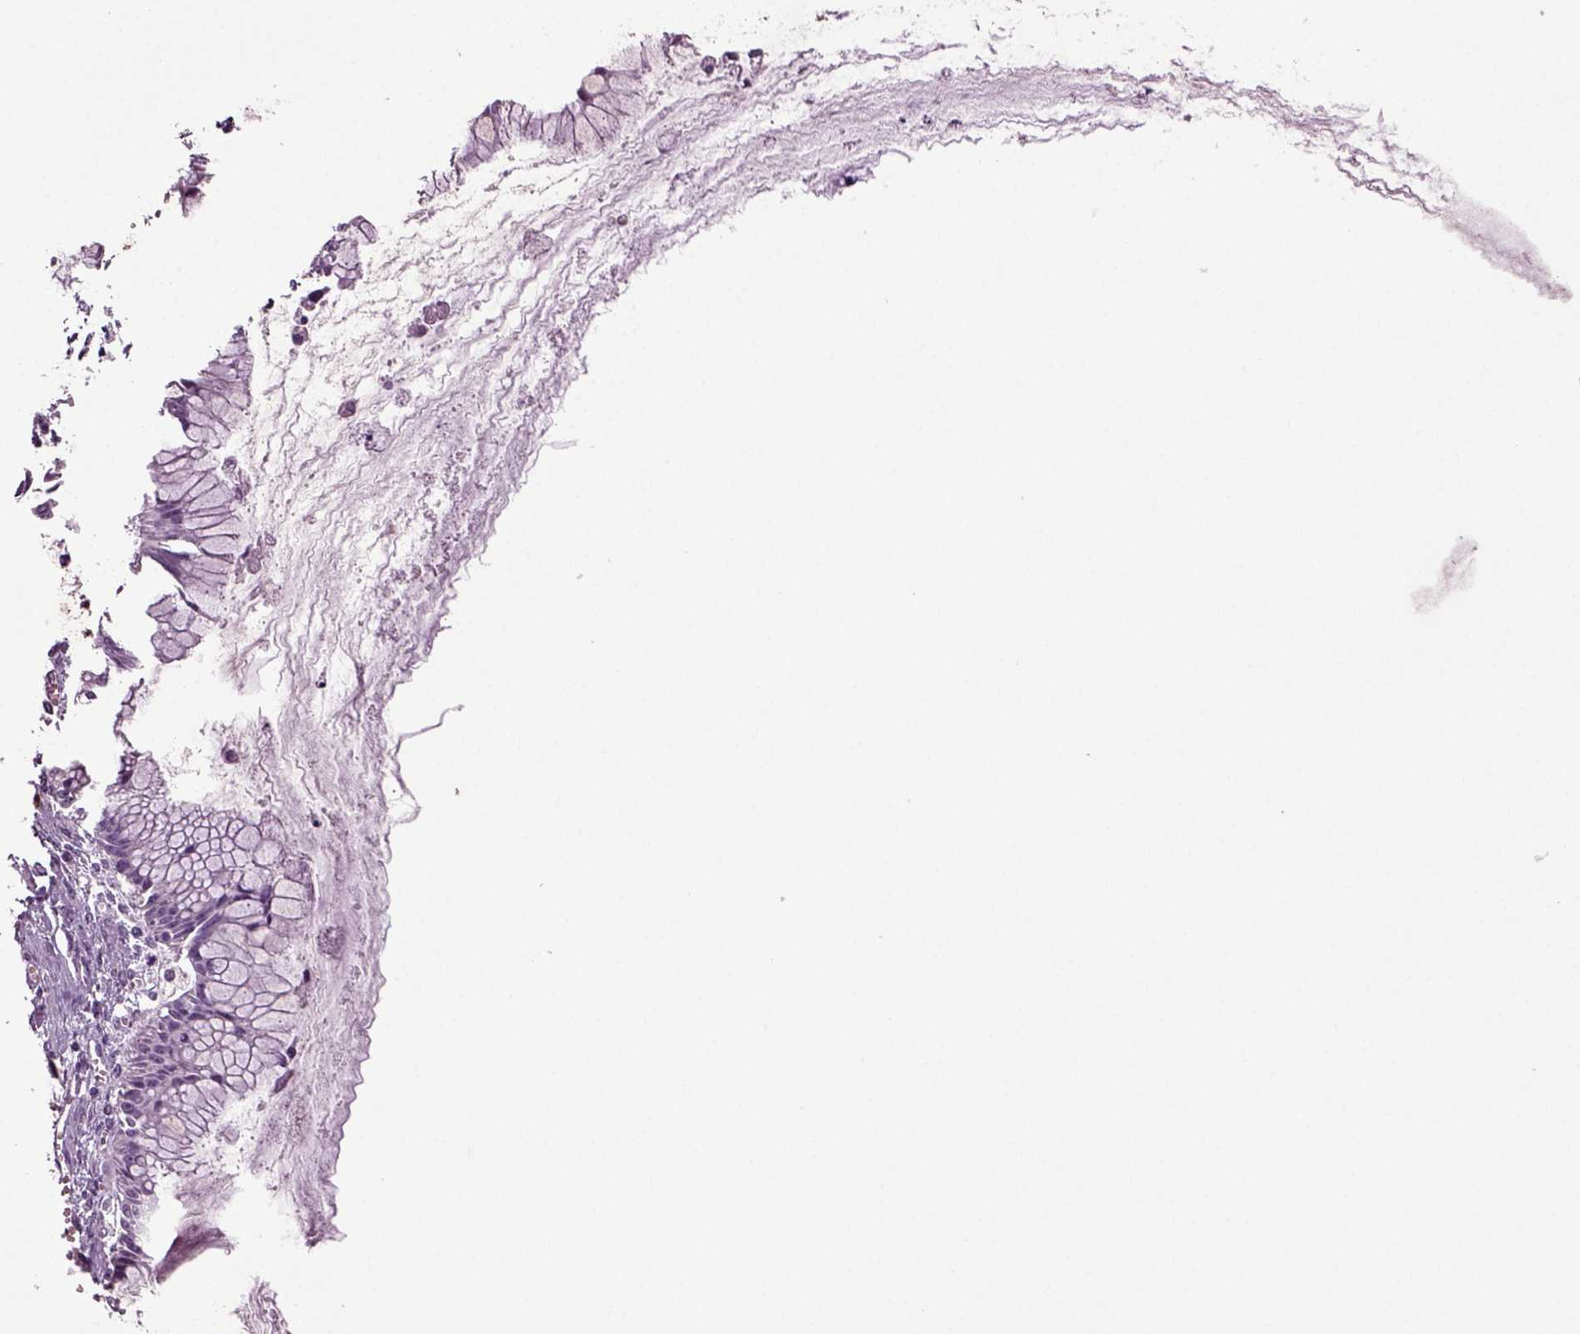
{"staining": {"intensity": "negative", "quantity": "none", "location": "none"}, "tissue": "ovarian cancer", "cell_type": "Tumor cells", "image_type": "cancer", "snomed": [{"axis": "morphology", "description": "Cystadenocarcinoma, mucinous, NOS"}, {"axis": "topography", "description": "Ovary"}], "caption": "An immunohistochemistry (IHC) micrograph of mucinous cystadenocarcinoma (ovarian) is shown. There is no staining in tumor cells of mucinous cystadenocarcinoma (ovarian).", "gene": "SLC17A6", "patient": {"sex": "female", "age": 41}}